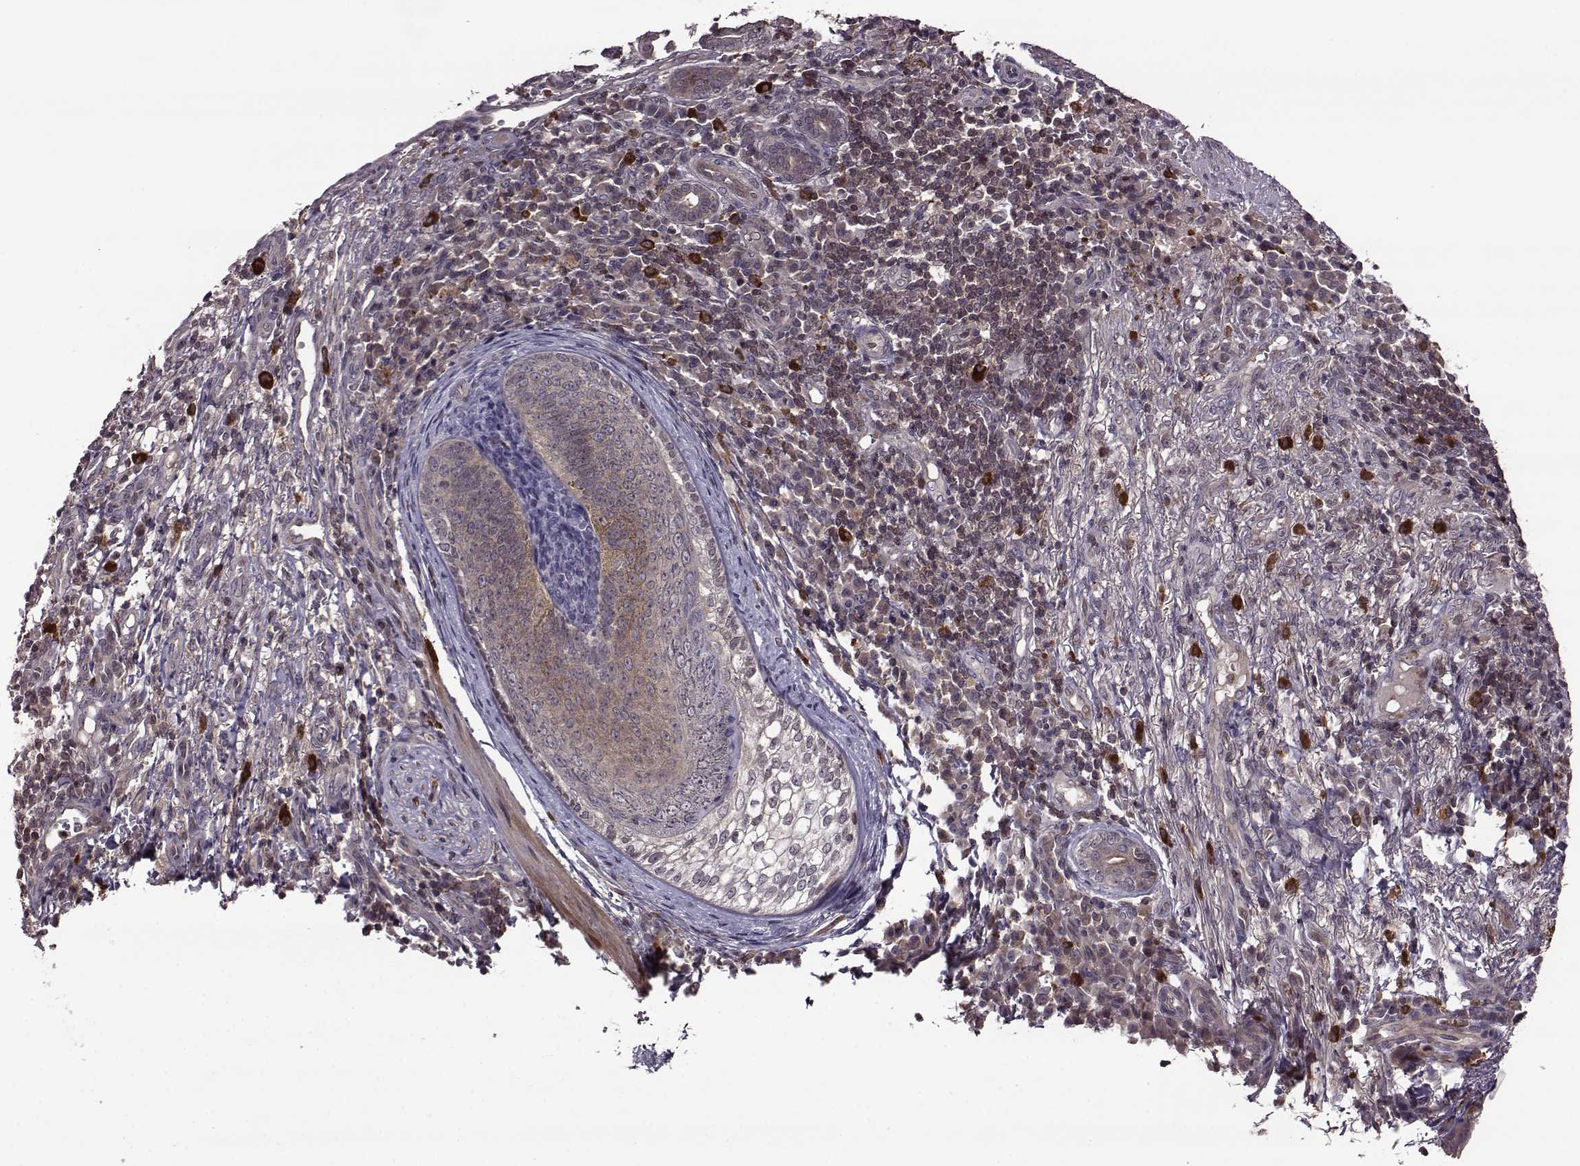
{"staining": {"intensity": "moderate", "quantity": "<25%", "location": "cytoplasmic/membranous"}, "tissue": "skin cancer", "cell_type": "Tumor cells", "image_type": "cancer", "snomed": [{"axis": "morphology", "description": "Basal cell carcinoma"}, {"axis": "topography", "description": "Skin"}], "caption": "This is a micrograph of immunohistochemistry staining of skin cancer (basal cell carcinoma), which shows moderate staining in the cytoplasmic/membranous of tumor cells.", "gene": "TRMU", "patient": {"sex": "female", "age": 69}}